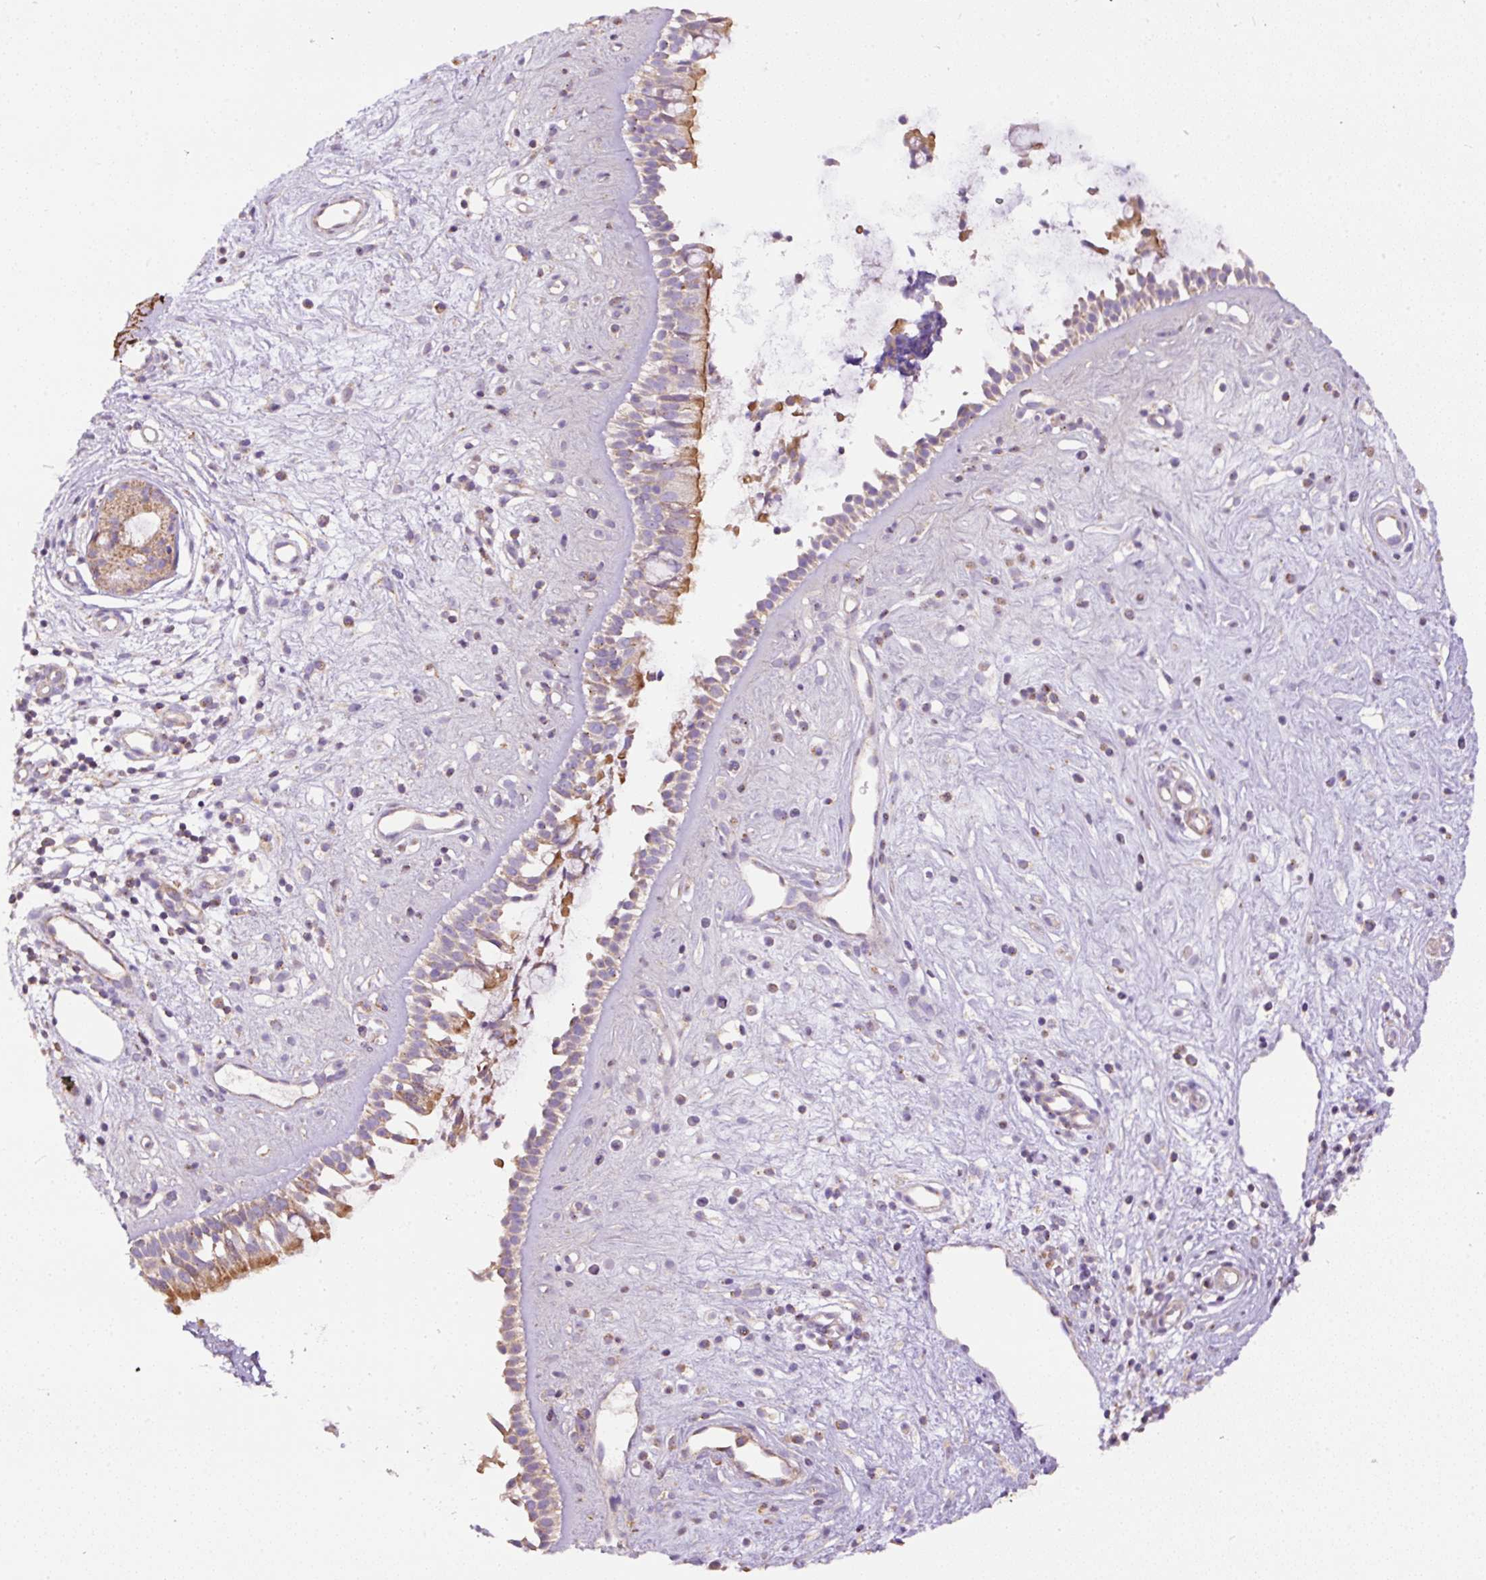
{"staining": {"intensity": "moderate", "quantity": ">75%", "location": "cytoplasmic/membranous"}, "tissue": "nasopharynx", "cell_type": "Respiratory epithelial cells", "image_type": "normal", "snomed": [{"axis": "morphology", "description": "Normal tissue, NOS"}, {"axis": "topography", "description": "Nasopharynx"}], "caption": "Immunohistochemical staining of normal human nasopharynx displays medium levels of moderate cytoplasmic/membranous positivity in about >75% of respiratory epithelial cells.", "gene": "NDUFAF2", "patient": {"sex": "male", "age": 32}}